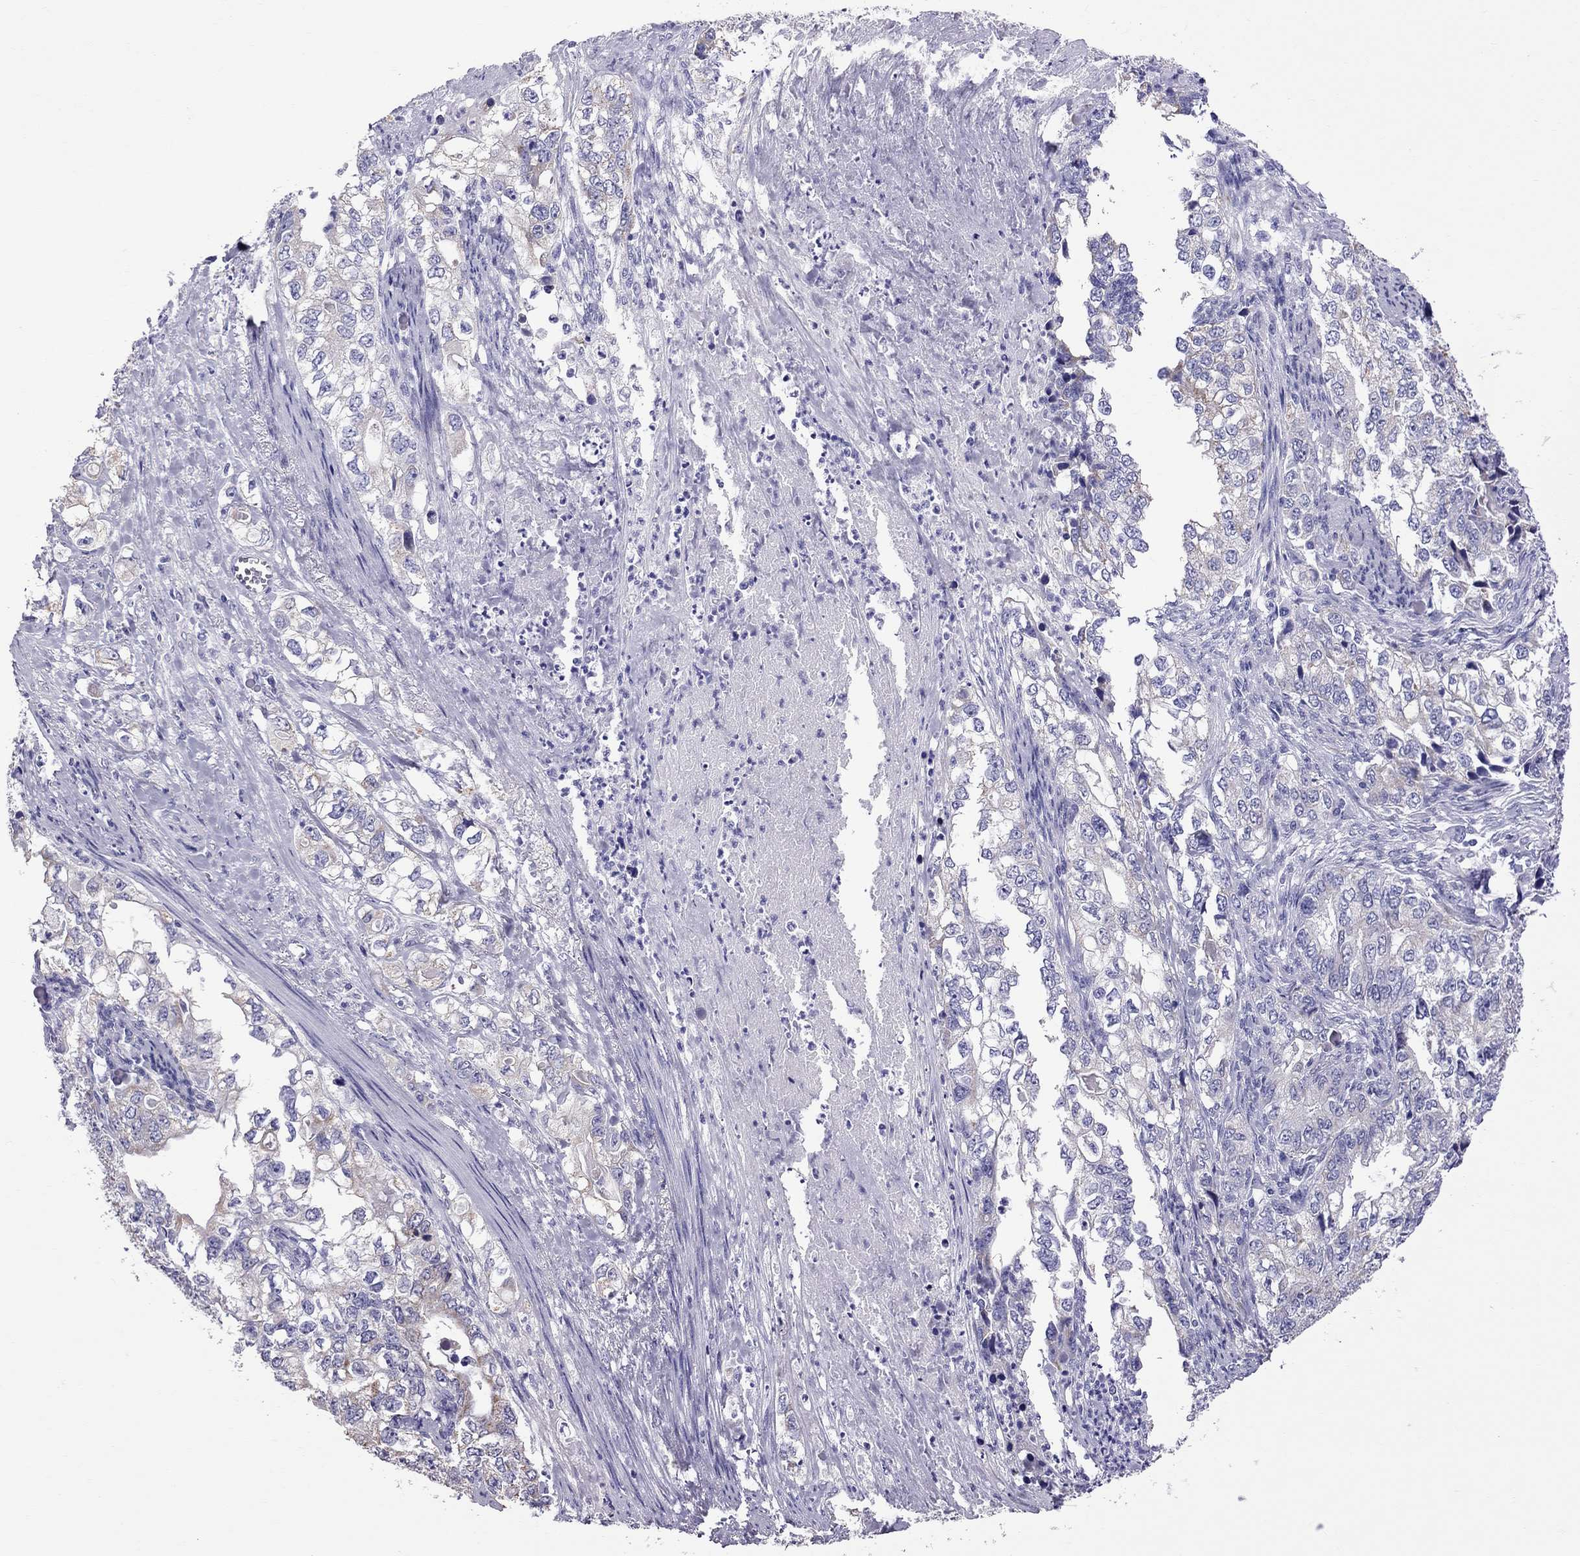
{"staining": {"intensity": "negative", "quantity": "none", "location": "none"}, "tissue": "stomach cancer", "cell_type": "Tumor cells", "image_type": "cancer", "snomed": [{"axis": "morphology", "description": "Adenocarcinoma, NOS"}, {"axis": "topography", "description": "Stomach, lower"}], "caption": "Tumor cells are negative for protein expression in human adenocarcinoma (stomach). (Stains: DAB immunohistochemistry (IHC) with hematoxylin counter stain, Microscopy: brightfield microscopy at high magnification).", "gene": "TTLL13", "patient": {"sex": "female", "age": 72}}